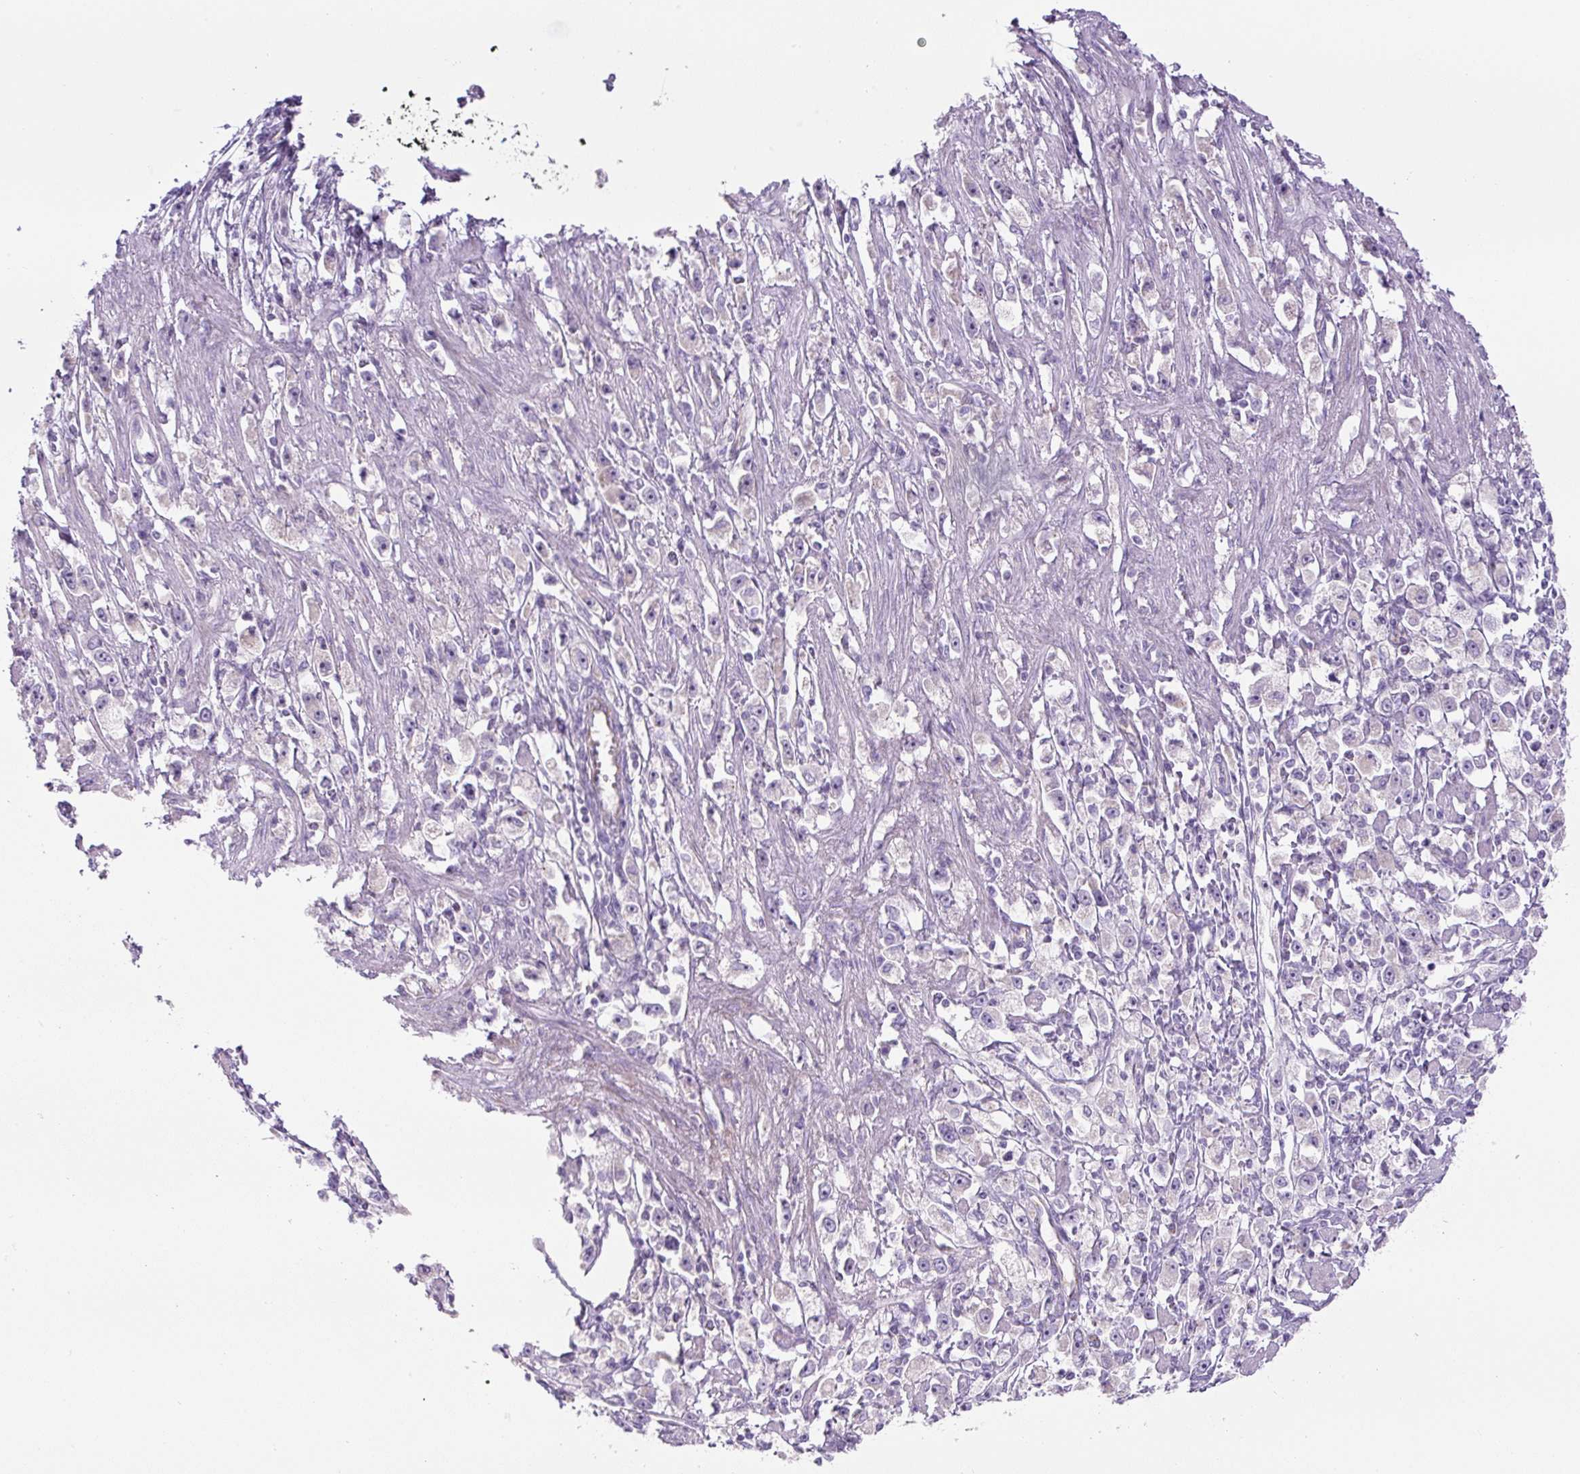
{"staining": {"intensity": "negative", "quantity": "none", "location": "none"}, "tissue": "stomach cancer", "cell_type": "Tumor cells", "image_type": "cancer", "snomed": [{"axis": "morphology", "description": "Adenocarcinoma, NOS"}, {"axis": "topography", "description": "Stomach"}], "caption": "Human stomach cancer (adenocarcinoma) stained for a protein using immunohistochemistry (IHC) shows no expression in tumor cells.", "gene": "RSPO4", "patient": {"sex": "female", "age": 59}}